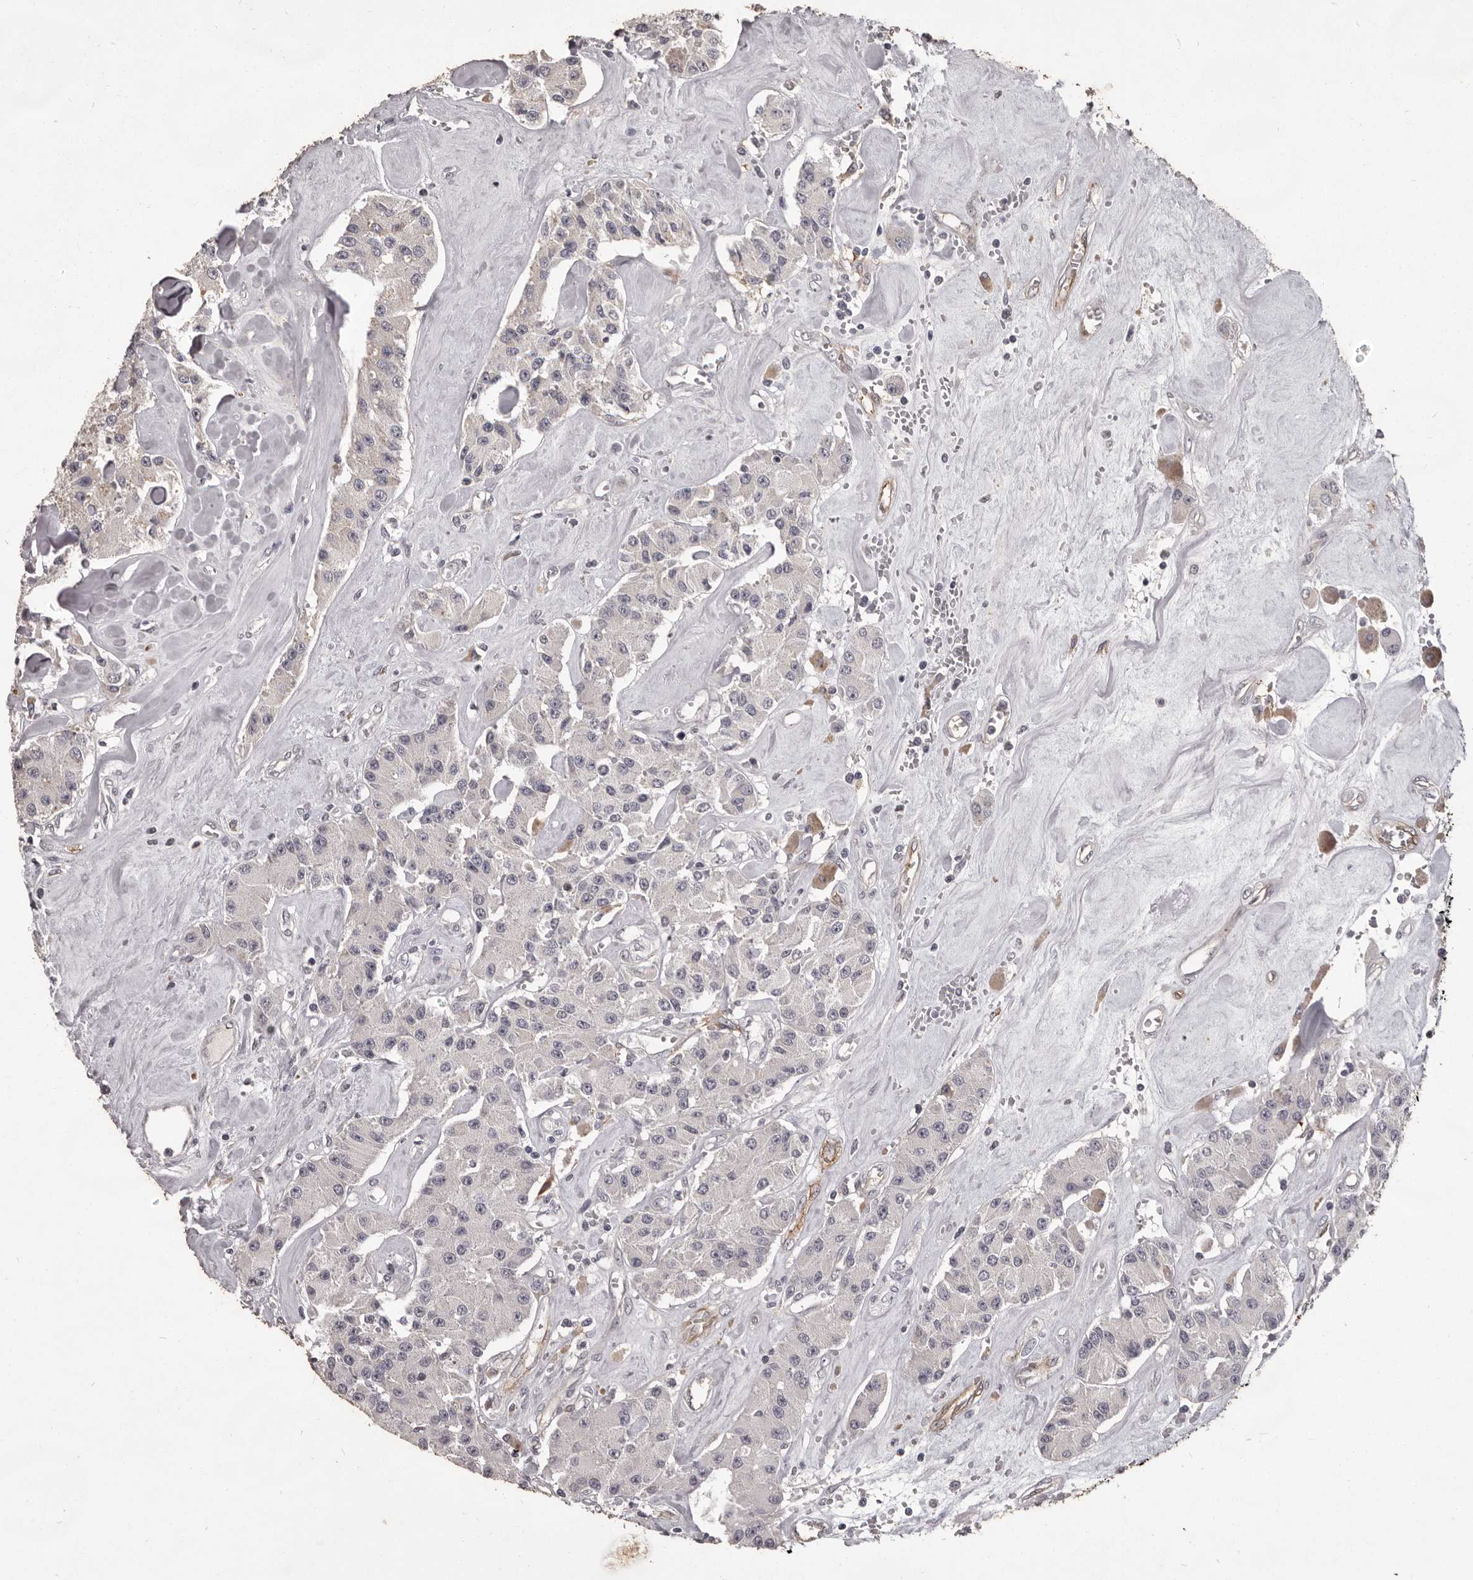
{"staining": {"intensity": "negative", "quantity": "none", "location": "none"}, "tissue": "carcinoid", "cell_type": "Tumor cells", "image_type": "cancer", "snomed": [{"axis": "morphology", "description": "Carcinoid, malignant, NOS"}, {"axis": "topography", "description": "Pancreas"}], "caption": "Immunohistochemistry (IHC) histopathology image of human carcinoid stained for a protein (brown), which displays no staining in tumor cells.", "gene": "GPR78", "patient": {"sex": "male", "age": 41}}